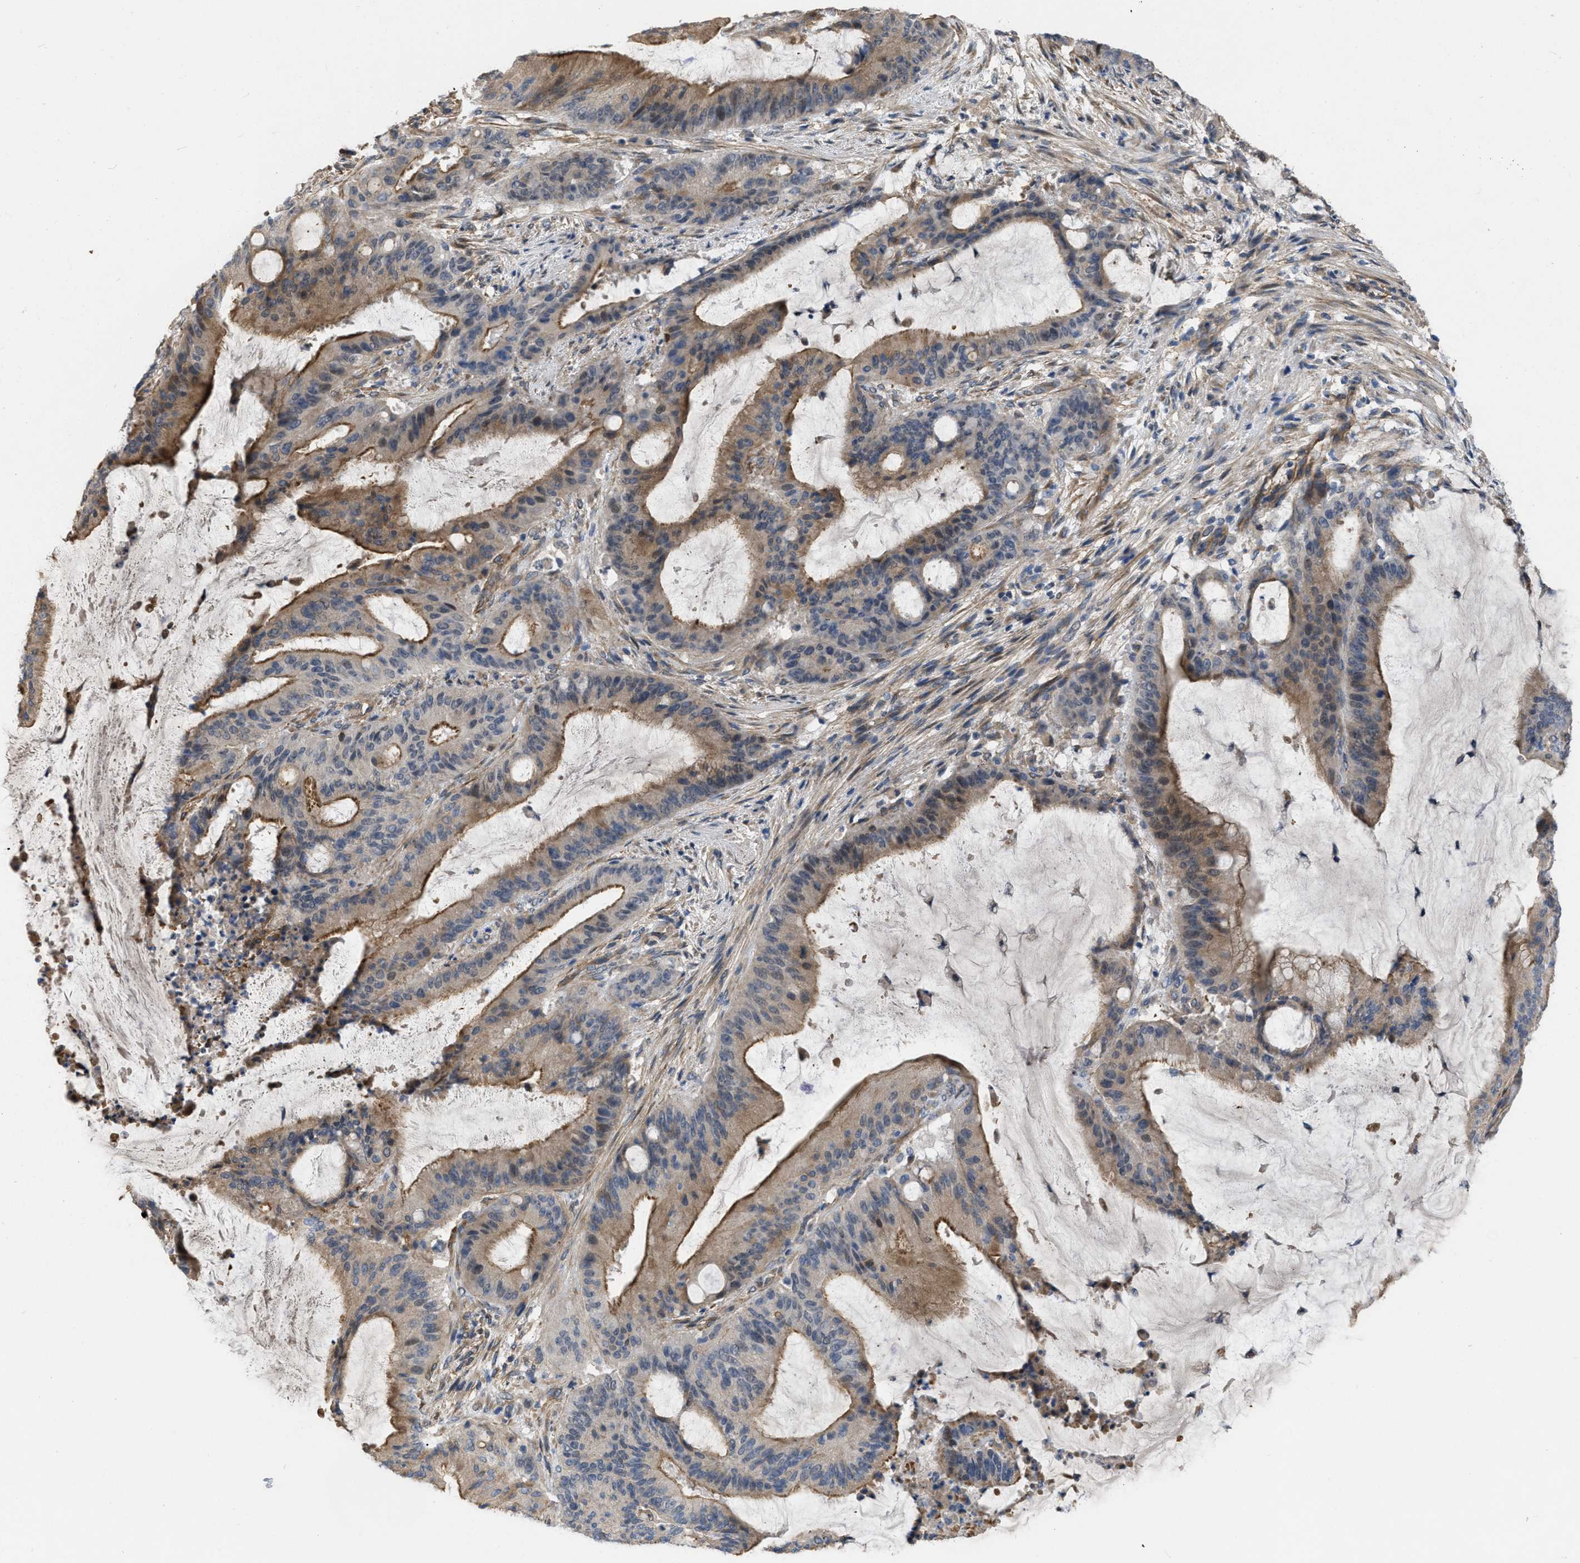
{"staining": {"intensity": "moderate", "quantity": ">75%", "location": "cytoplasmic/membranous"}, "tissue": "liver cancer", "cell_type": "Tumor cells", "image_type": "cancer", "snomed": [{"axis": "morphology", "description": "Normal tissue, NOS"}, {"axis": "morphology", "description": "Cholangiocarcinoma"}, {"axis": "topography", "description": "Liver"}, {"axis": "topography", "description": "Peripheral nerve tissue"}], "caption": "Tumor cells show medium levels of moderate cytoplasmic/membranous staining in about >75% of cells in cholangiocarcinoma (liver). (Stains: DAB (3,3'-diaminobenzidine) in brown, nuclei in blue, Microscopy: brightfield microscopy at high magnification).", "gene": "SLC4A11", "patient": {"sex": "female", "age": 73}}